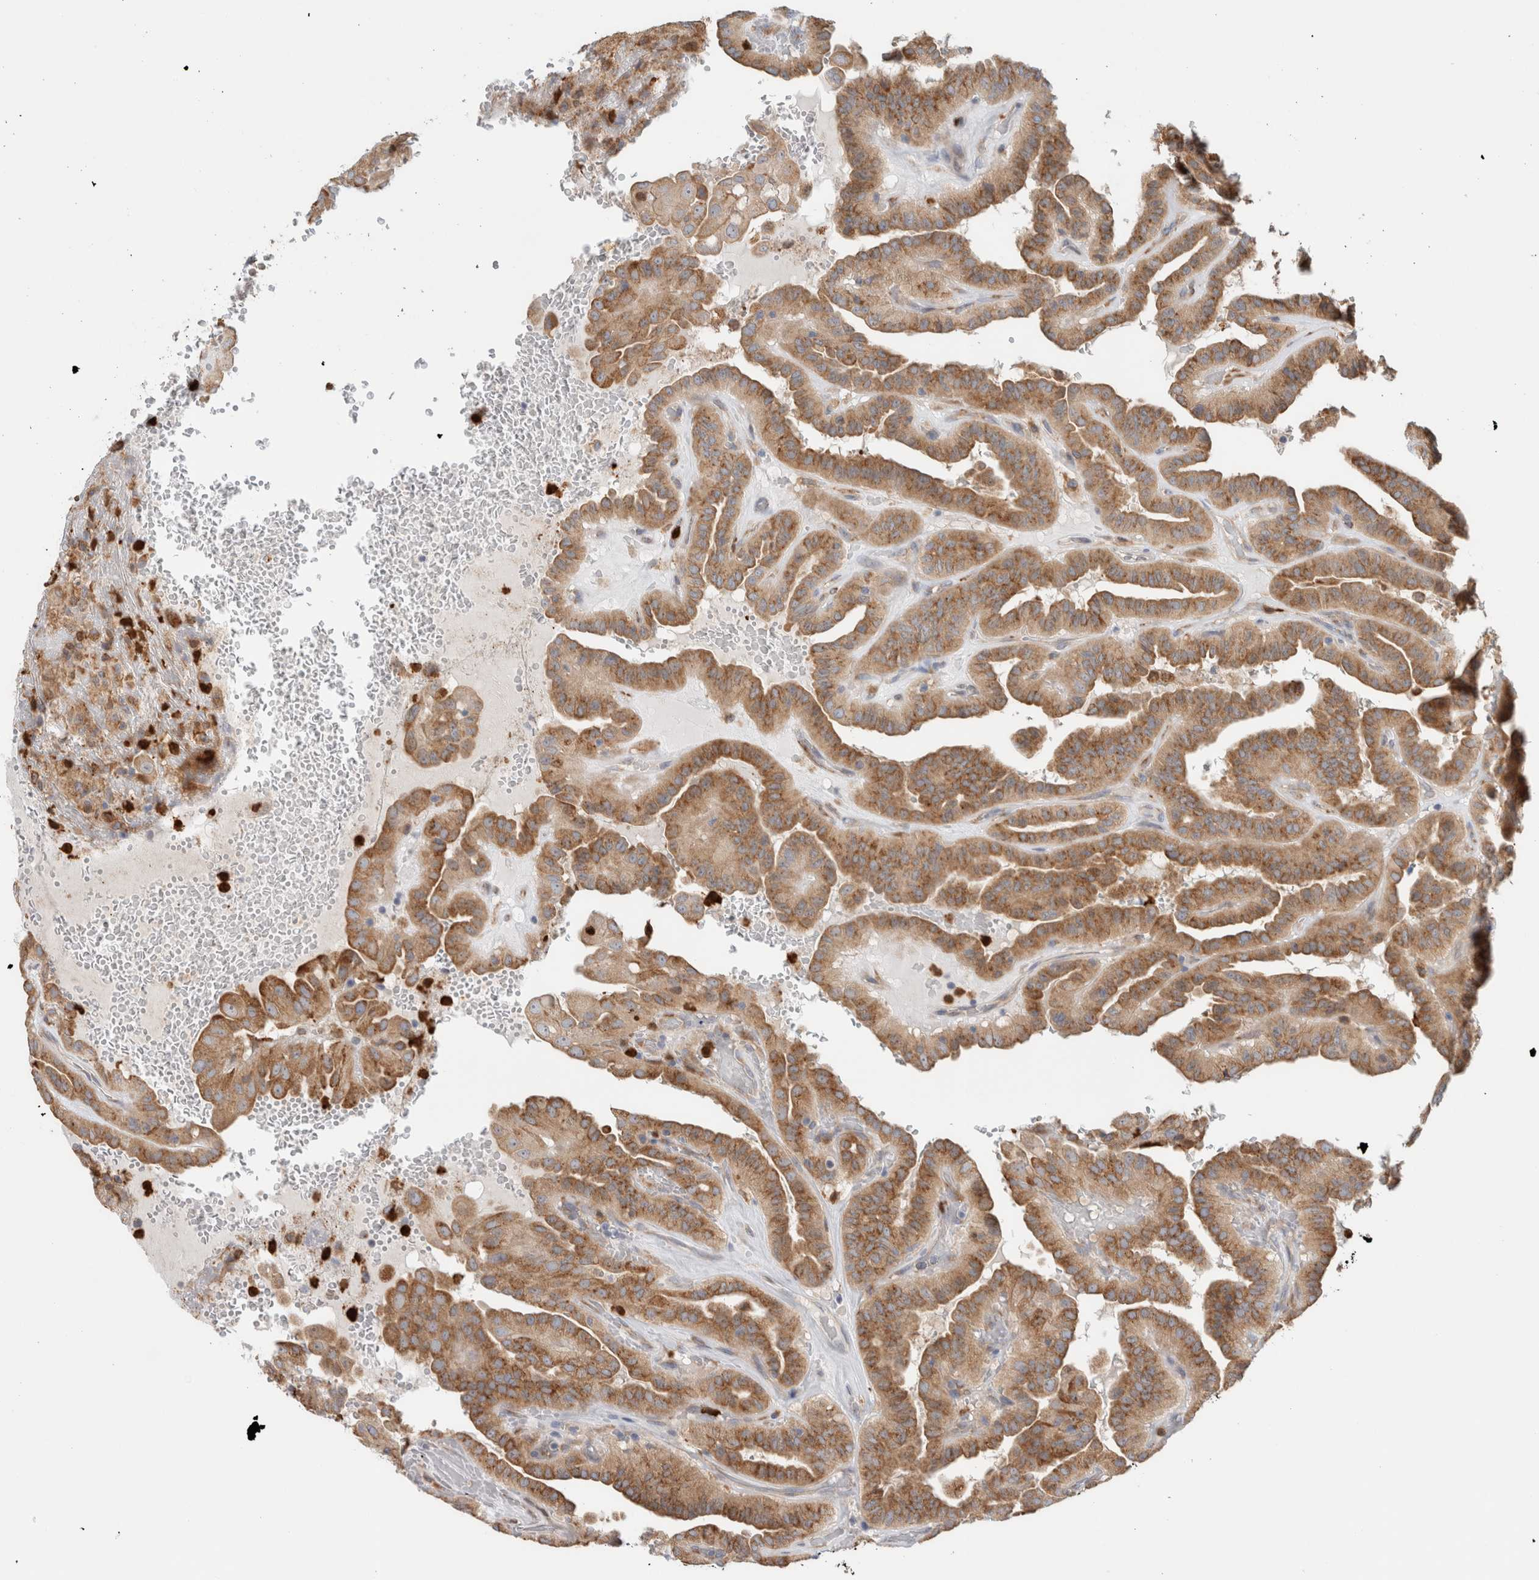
{"staining": {"intensity": "moderate", "quantity": ">75%", "location": "cytoplasmic/membranous"}, "tissue": "thyroid cancer", "cell_type": "Tumor cells", "image_type": "cancer", "snomed": [{"axis": "morphology", "description": "Papillary adenocarcinoma, NOS"}, {"axis": "topography", "description": "Thyroid gland"}], "caption": "A medium amount of moderate cytoplasmic/membranous expression is identified in approximately >75% of tumor cells in thyroid papillary adenocarcinoma tissue.", "gene": "P4HA1", "patient": {"sex": "male", "age": 77}}